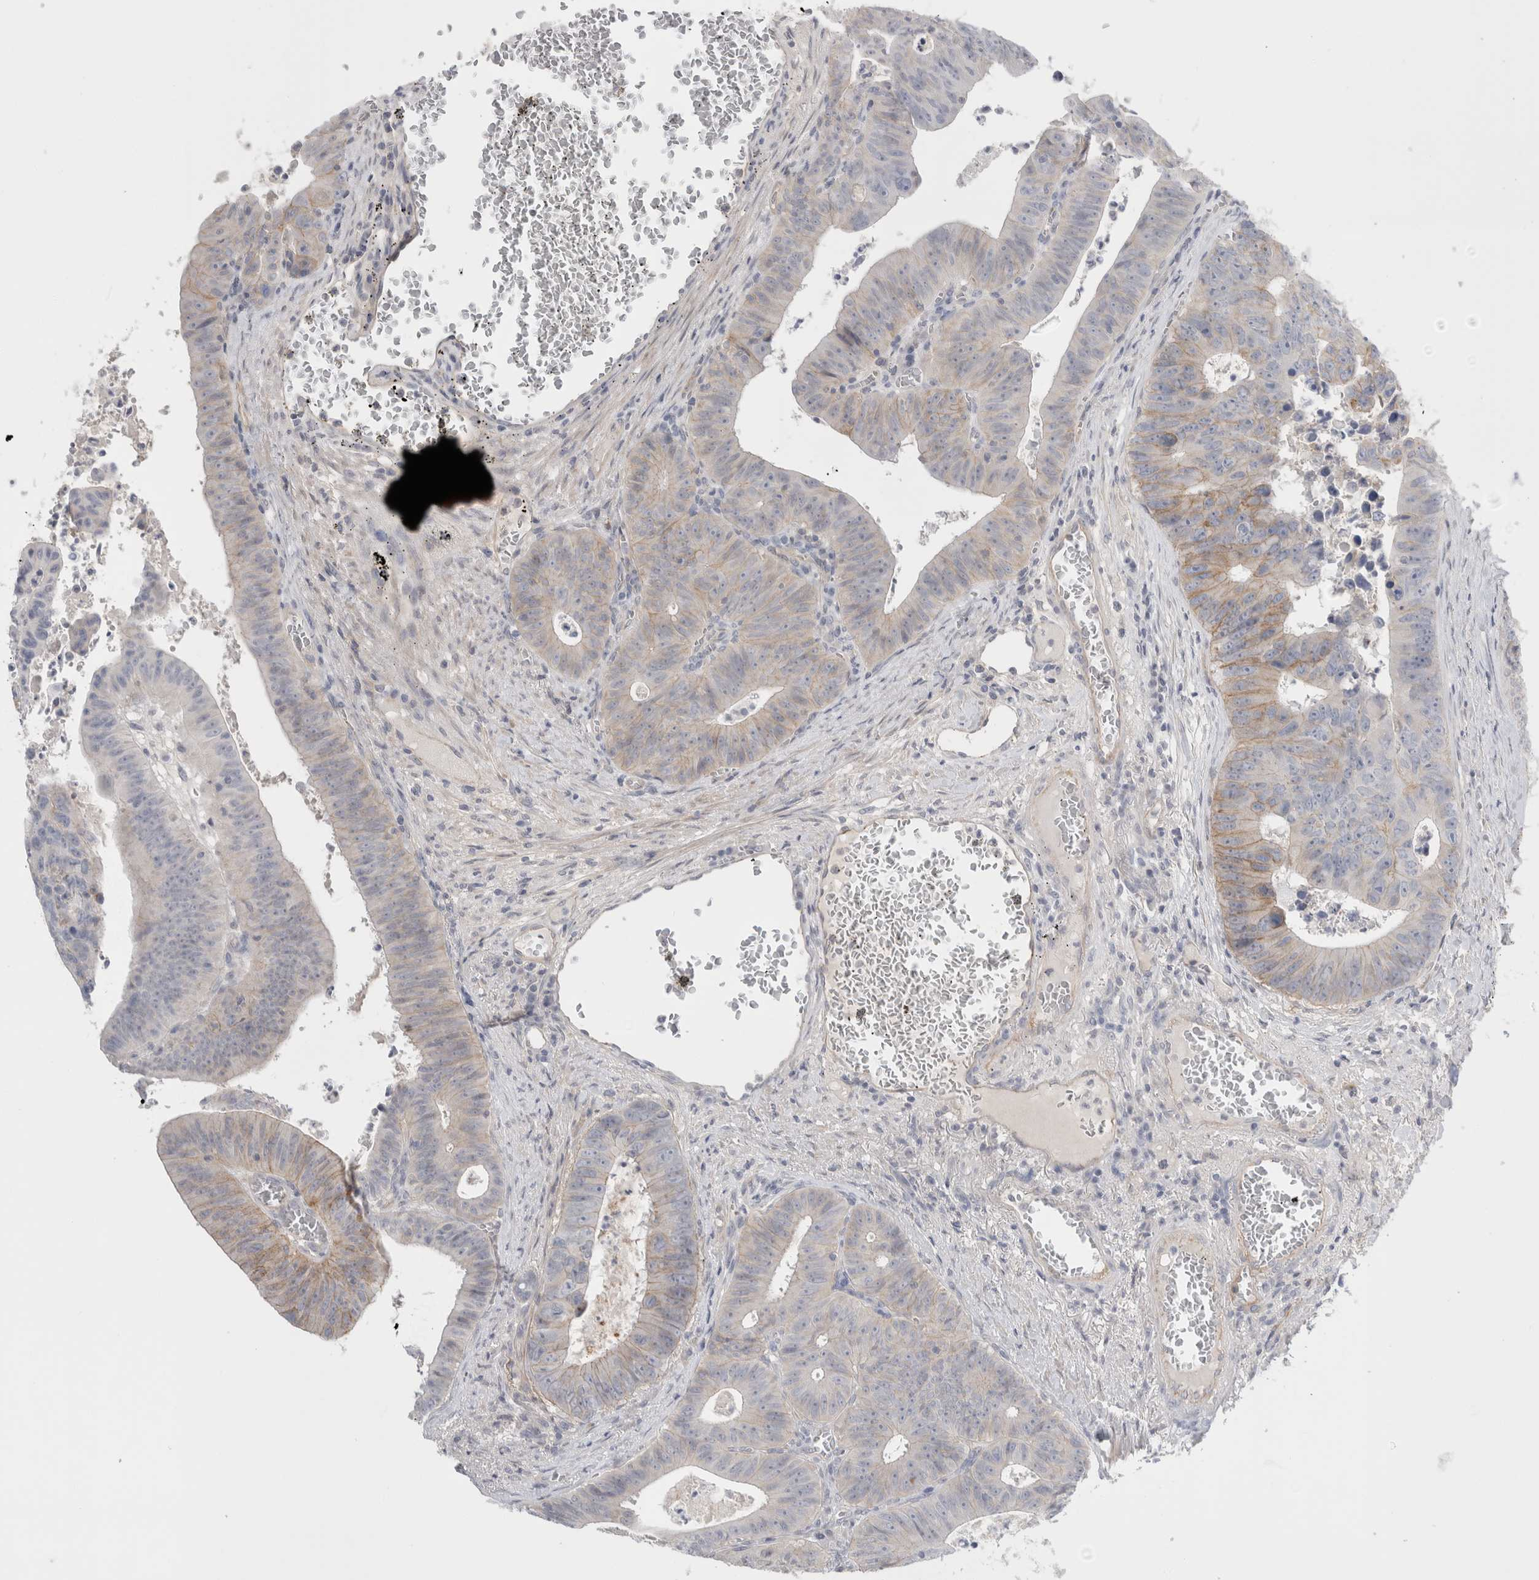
{"staining": {"intensity": "weak", "quantity": "25%-75%", "location": "cytoplasmic/membranous"}, "tissue": "colorectal cancer", "cell_type": "Tumor cells", "image_type": "cancer", "snomed": [{"axis": "morphology", "description": "Adenocarcinoma, NOS"}, {"axis": "topography", "description": "Colon"}], "caption": "The immunohistochemical stain shows weak cytoplasmic/membranous staining in tumor cells of adenocarcinoma (colorectal) tissue.", "gene": "VANGL1", "patient": {"sex": "male", "age": 87}}